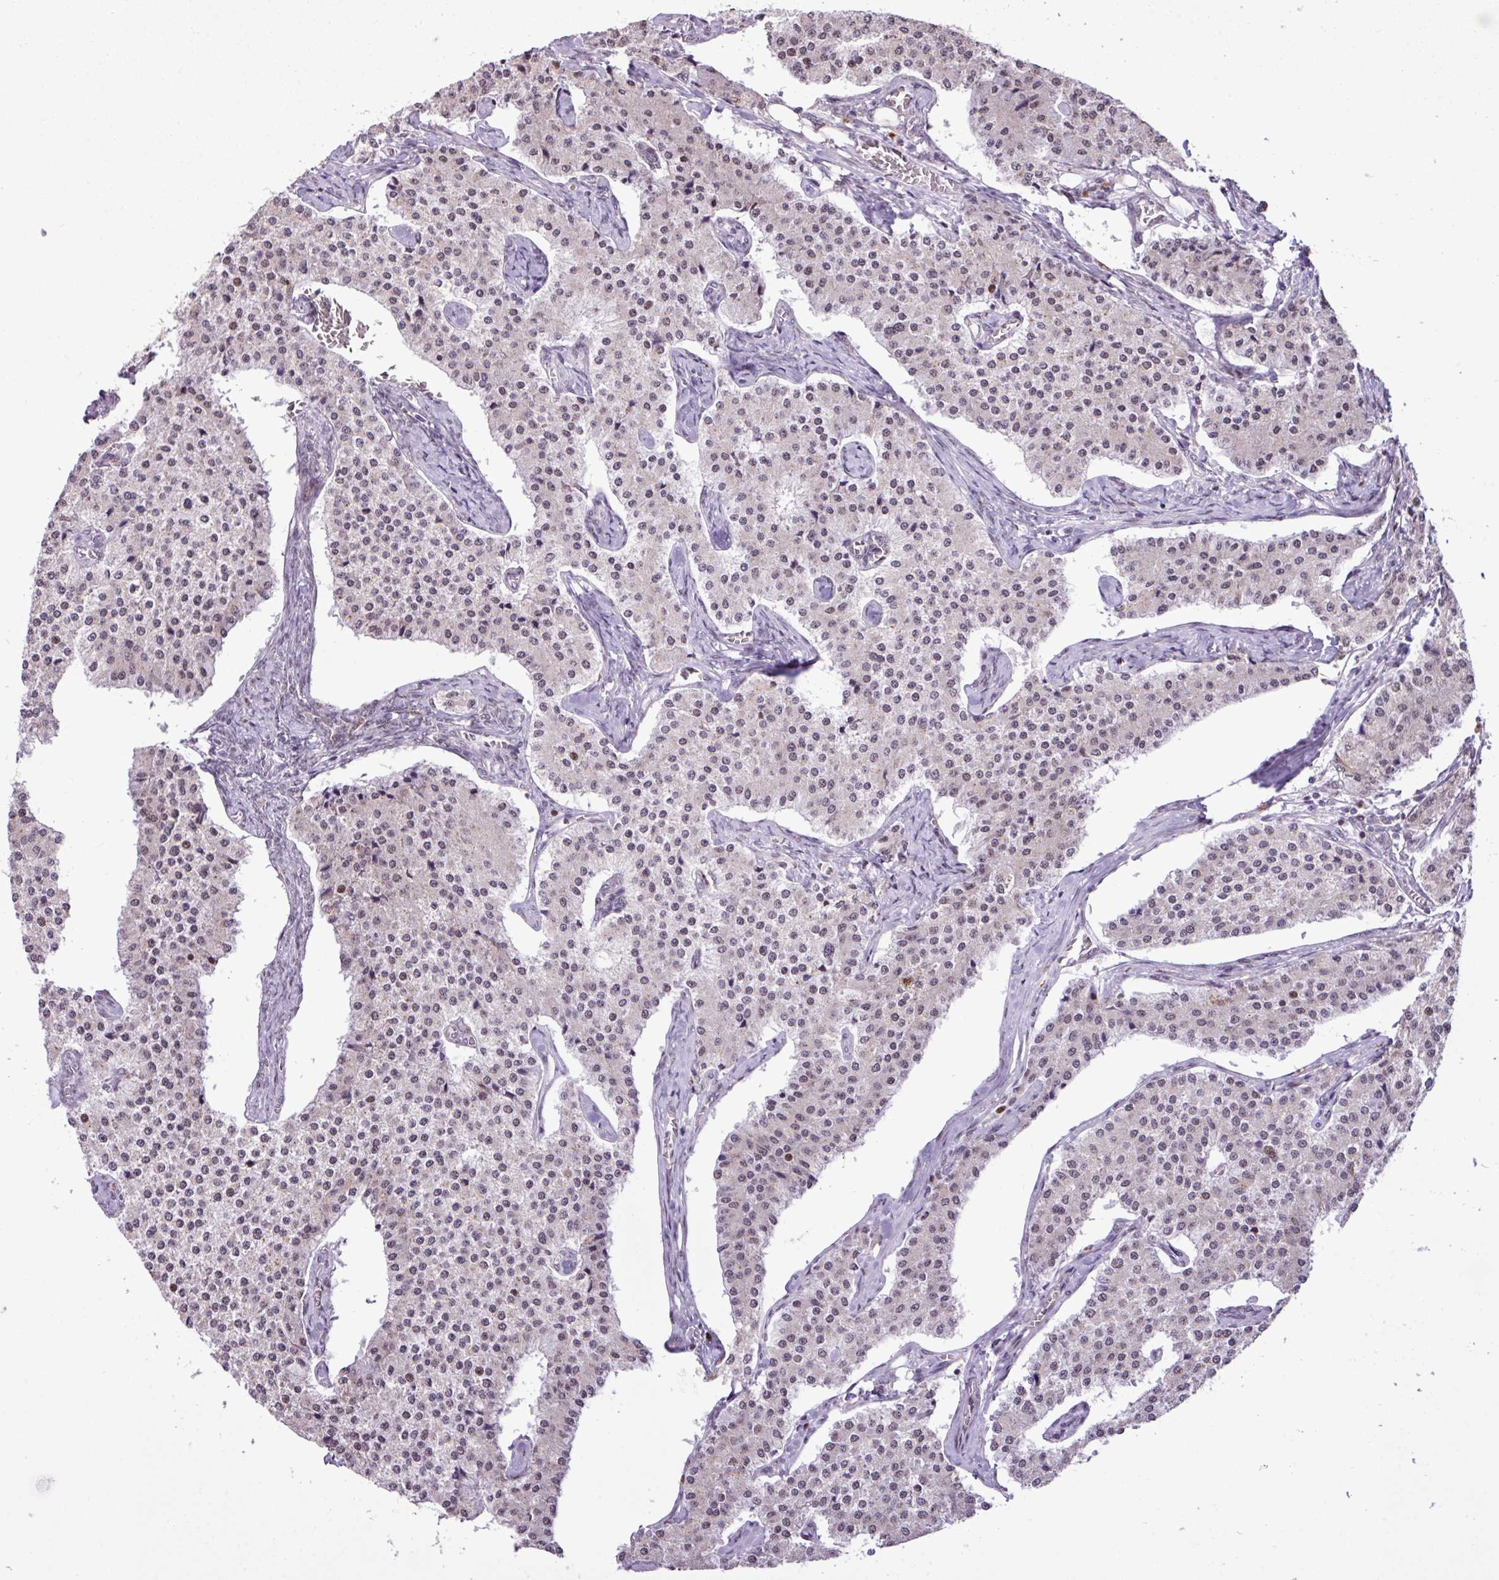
{"staining": {"intensity": "weak", "quantity": "25%-75%", "location": "nuclear"}, "tissue": "carcinoid", "cell_type": "Tumor cells", "image_type": "cancer", "snomed": [{"axis": "morphology", "description": "Carcinoid, malignant, NOS"}, {"axis": "topography", "description": "Colon"}], "caption": "Protein expression analysis of carcinoid shows weak nuclear expression in about 25%-75% of tumor cells.", "gene": "ZNF354A", "patient": {"sex": "female", "age": 52}}